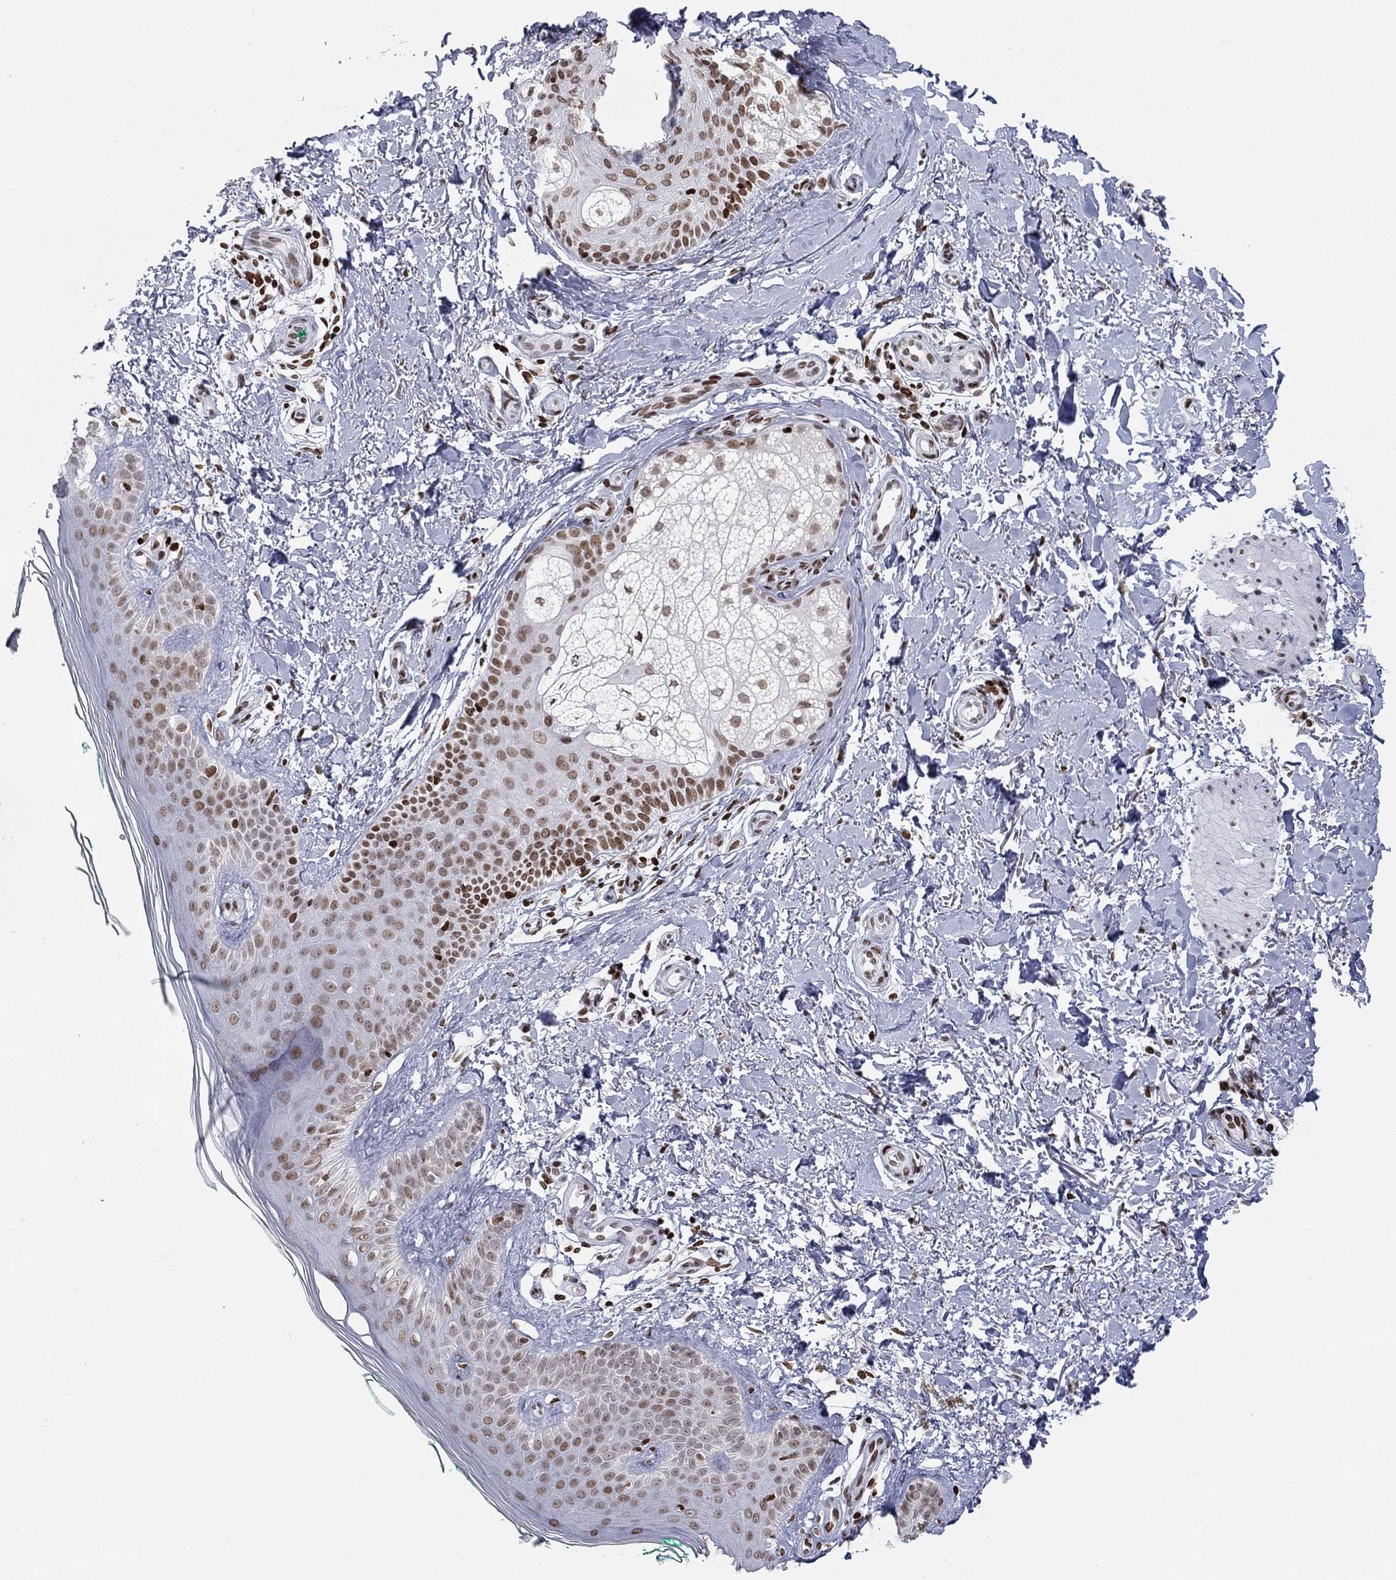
{"staining": {"intensity": "moderate", "quantity": "25%-75%", "location": "nuclear"}, "tissue": "skin", "cell_type": "Fibroblasts", "image_type": "normal", "snomed": [{"axis": "morphology", "description": "Normal tissue, NOS"}, {"axis": "morphology", "description": "Inflammation, NOS"}, {"axis": "morphology", "description": "Fibrosis, NOS"}, {"axis": "topography", "description": "Skin"}], "caption": "Immunohistochemical staining of unremarkable skin displays 25%-75% levels of moderate nuclear protein staining in approximately 25%-75% of fibroblasts.", "gene": "H2AX", "patient": {"sex": "male", "age": 71}}